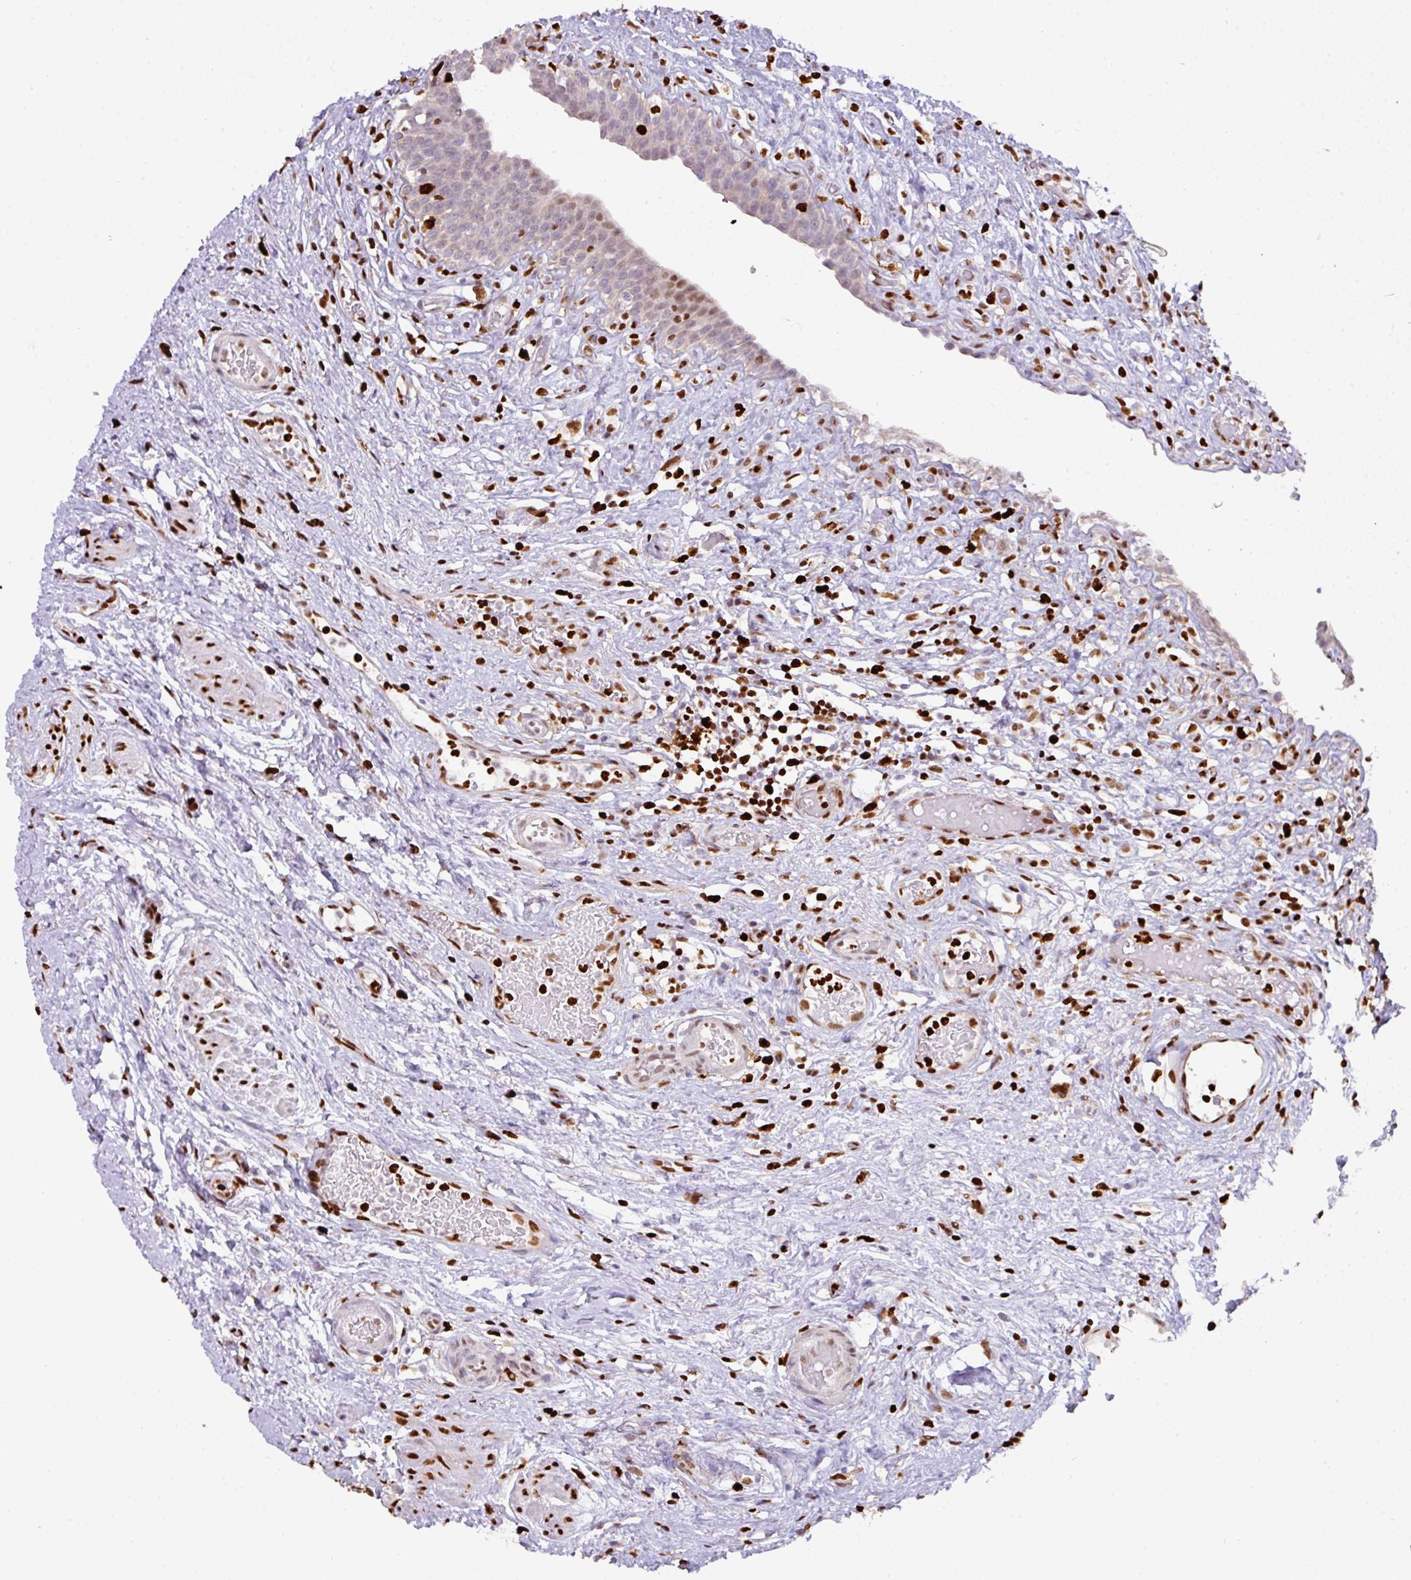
{"staining": {"intensity": "strong", "quantity": "<25%", "location": "nuclear"}, "tissue": "urinary bladder", "cell_type": "Urothelial cells", "image_type": "normal", "snomed": [{"axis": "morphology", "description": "Normal tissue, NOS"}, {"axis": "topography", "description": "Urinary bladder"}], "caption": "Brown immunohistochemical staining in unremarkable urinary bladder displays strong nuclear staining in approximately <25% of urothelial cells.", "gene": "SAMHD1", "patient": {"sex": "male", "age": 71}}